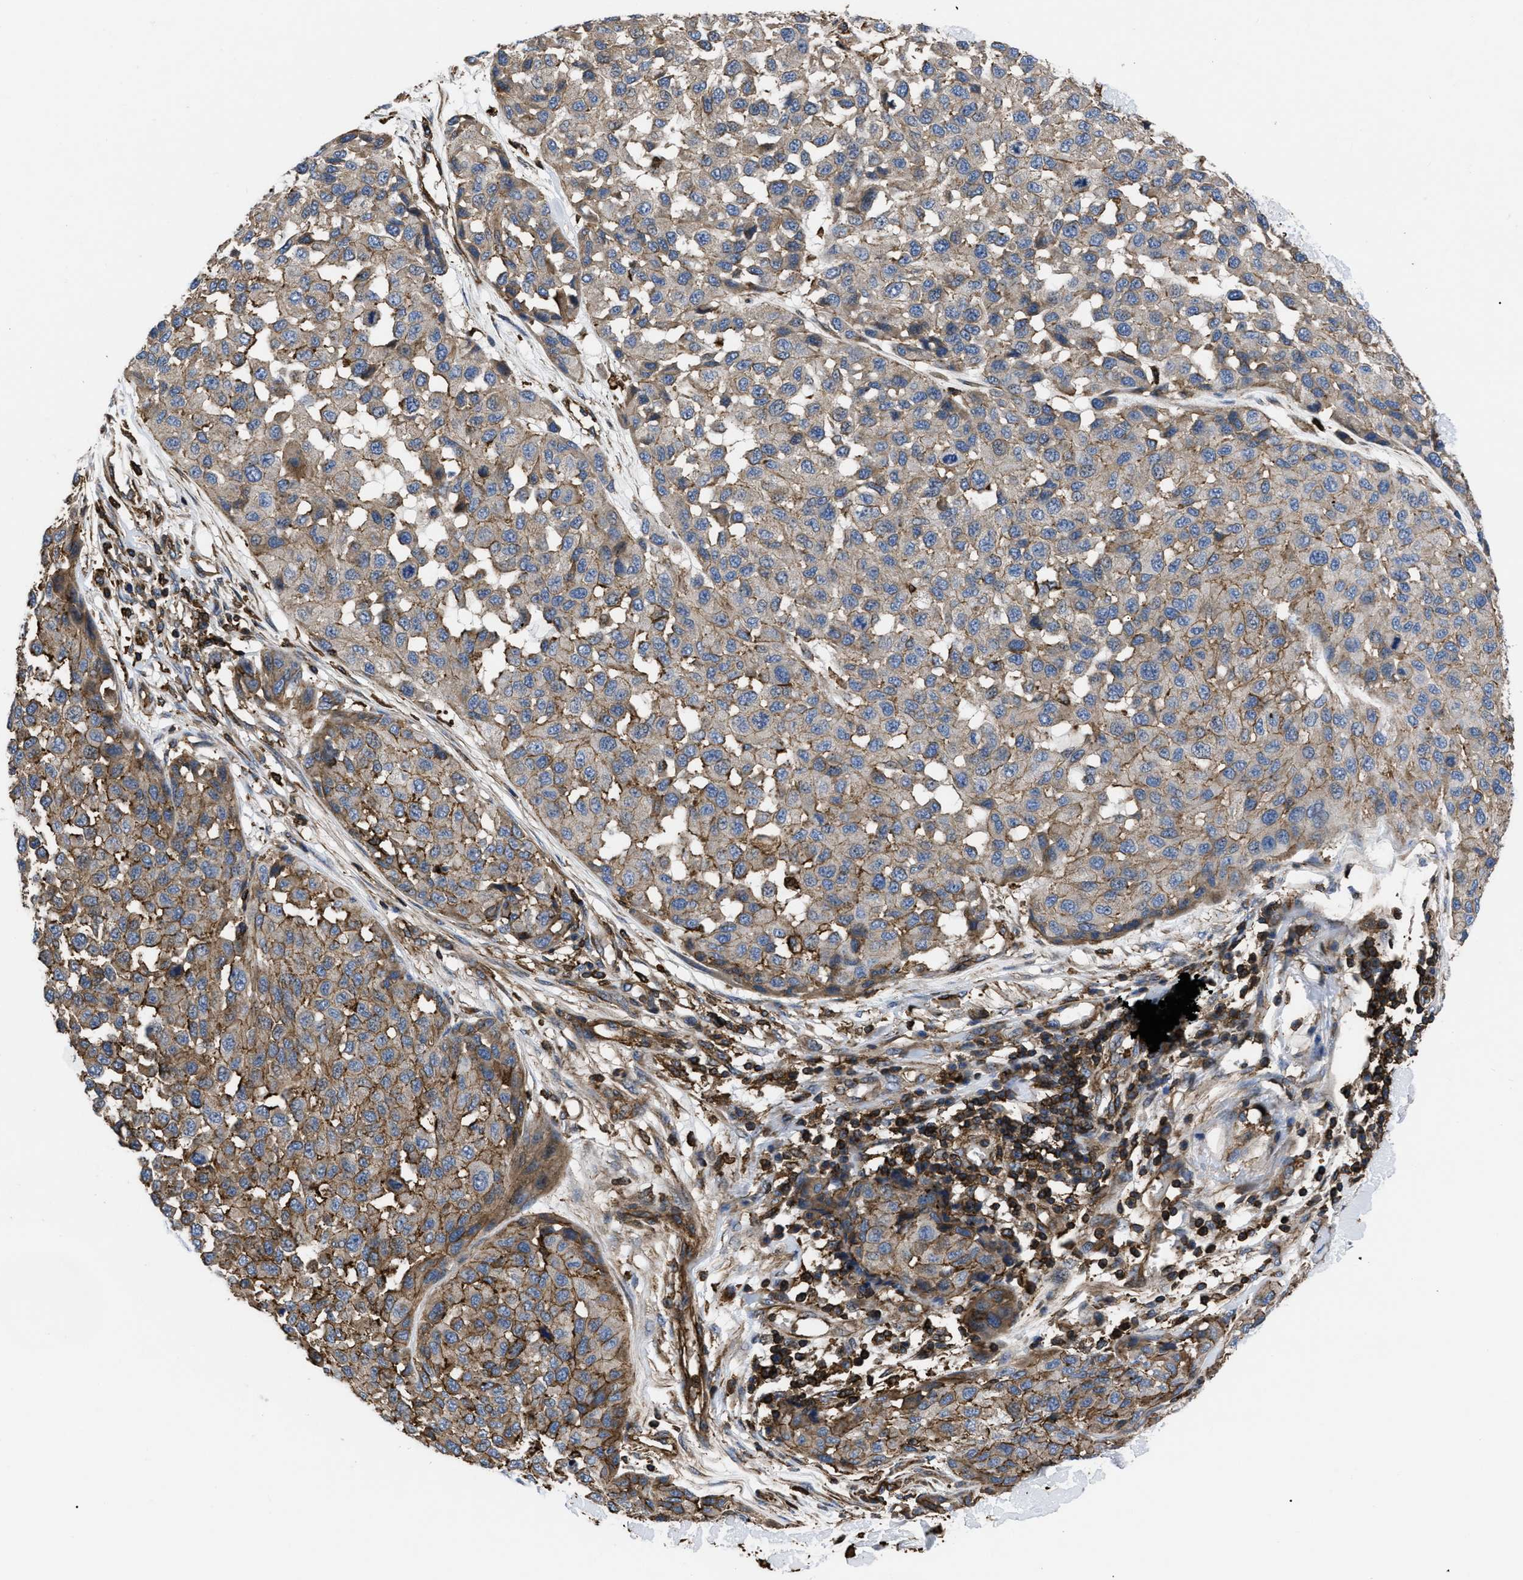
{"staining": {"intensity": "weak", "quantity": ">75%", "location": "cytoplasmic/membranous"}, "tissue": "melanoma", "cell_type": "Tumor cells", "image_type": "cancer", "snomed": [{"axis": "morphology", "description": "Normal tissue, NOS"}, {"axis": "morphology", "description": "Malignant melanoma, NOS"}, {"axis": "topography", "description": "Skin"}], "caption": "Immunohistochemistry image of neoplastic tissue: human malignant melanoma stained using immunohistochemistry (IHC) demonstrates low levels of weak protein expression localized specifically in the cytoplasmic/membranous of tumor cells, appearing as a cytoplasmic/membranous brown color.", "gene": "SCUBE2", "patient": {"sex": "male", "age": 62}}